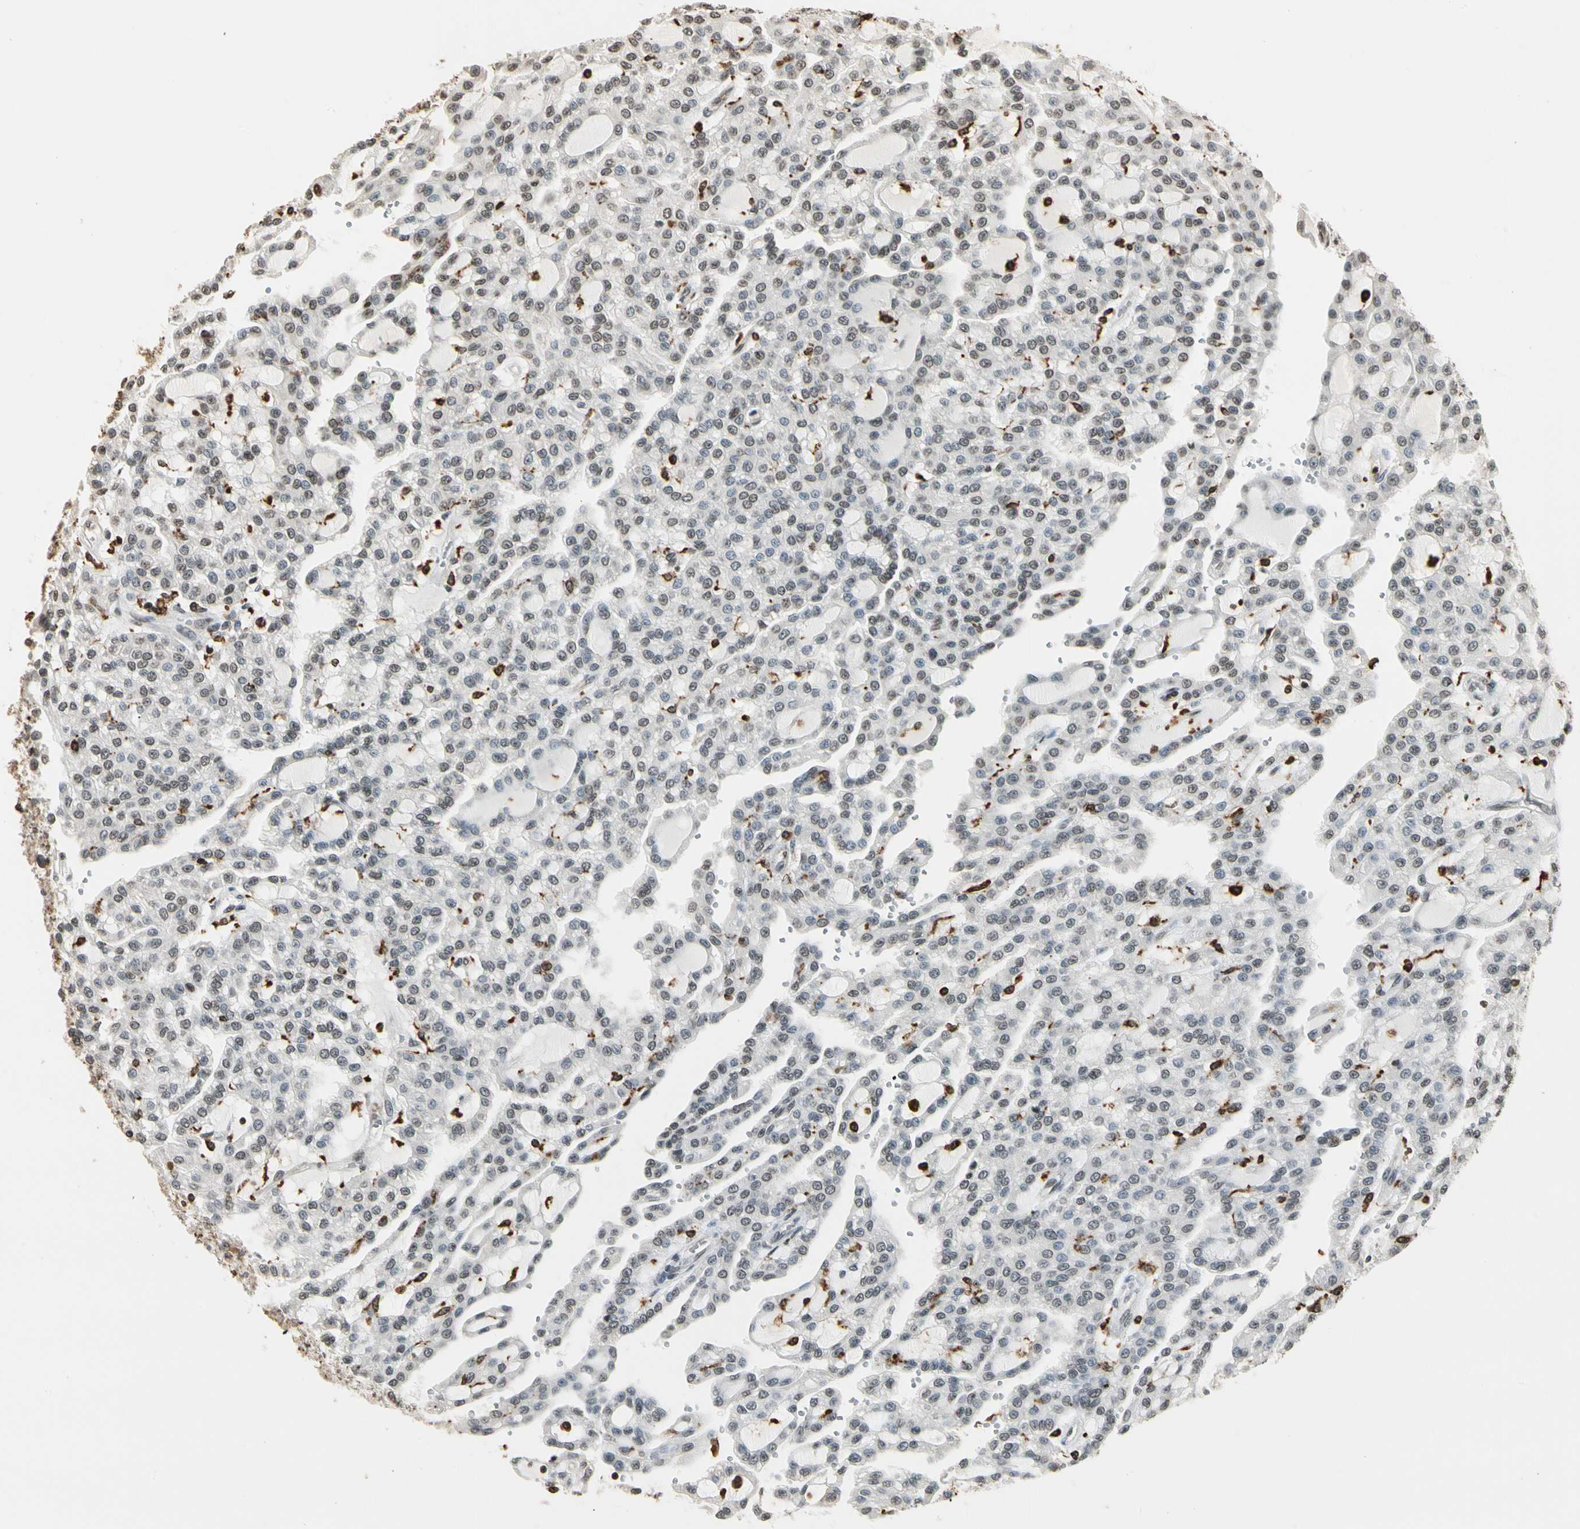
{"staining": {"intensity": "weak", "quantity": "25%-75%", "location": "nuclear"}, "tissue": "renal cancer", "cell_type": "Tumor cells", "image_type": "cancer", "snomed": [{"axis": "morphology", "description": "Adenocarcinoma, NOS"}, {"axis": "topography", "description": "Kidney"}], "caption": "High-power microscopy captured an immunohistochemistry (IHC) photomicrograph of adenocarcinoma (renal), revealing weak nuclear positivity in approximately 25%-75% of tumor cells.", "gene": "FER", "patient": {"sex": "male", "age": 63}}